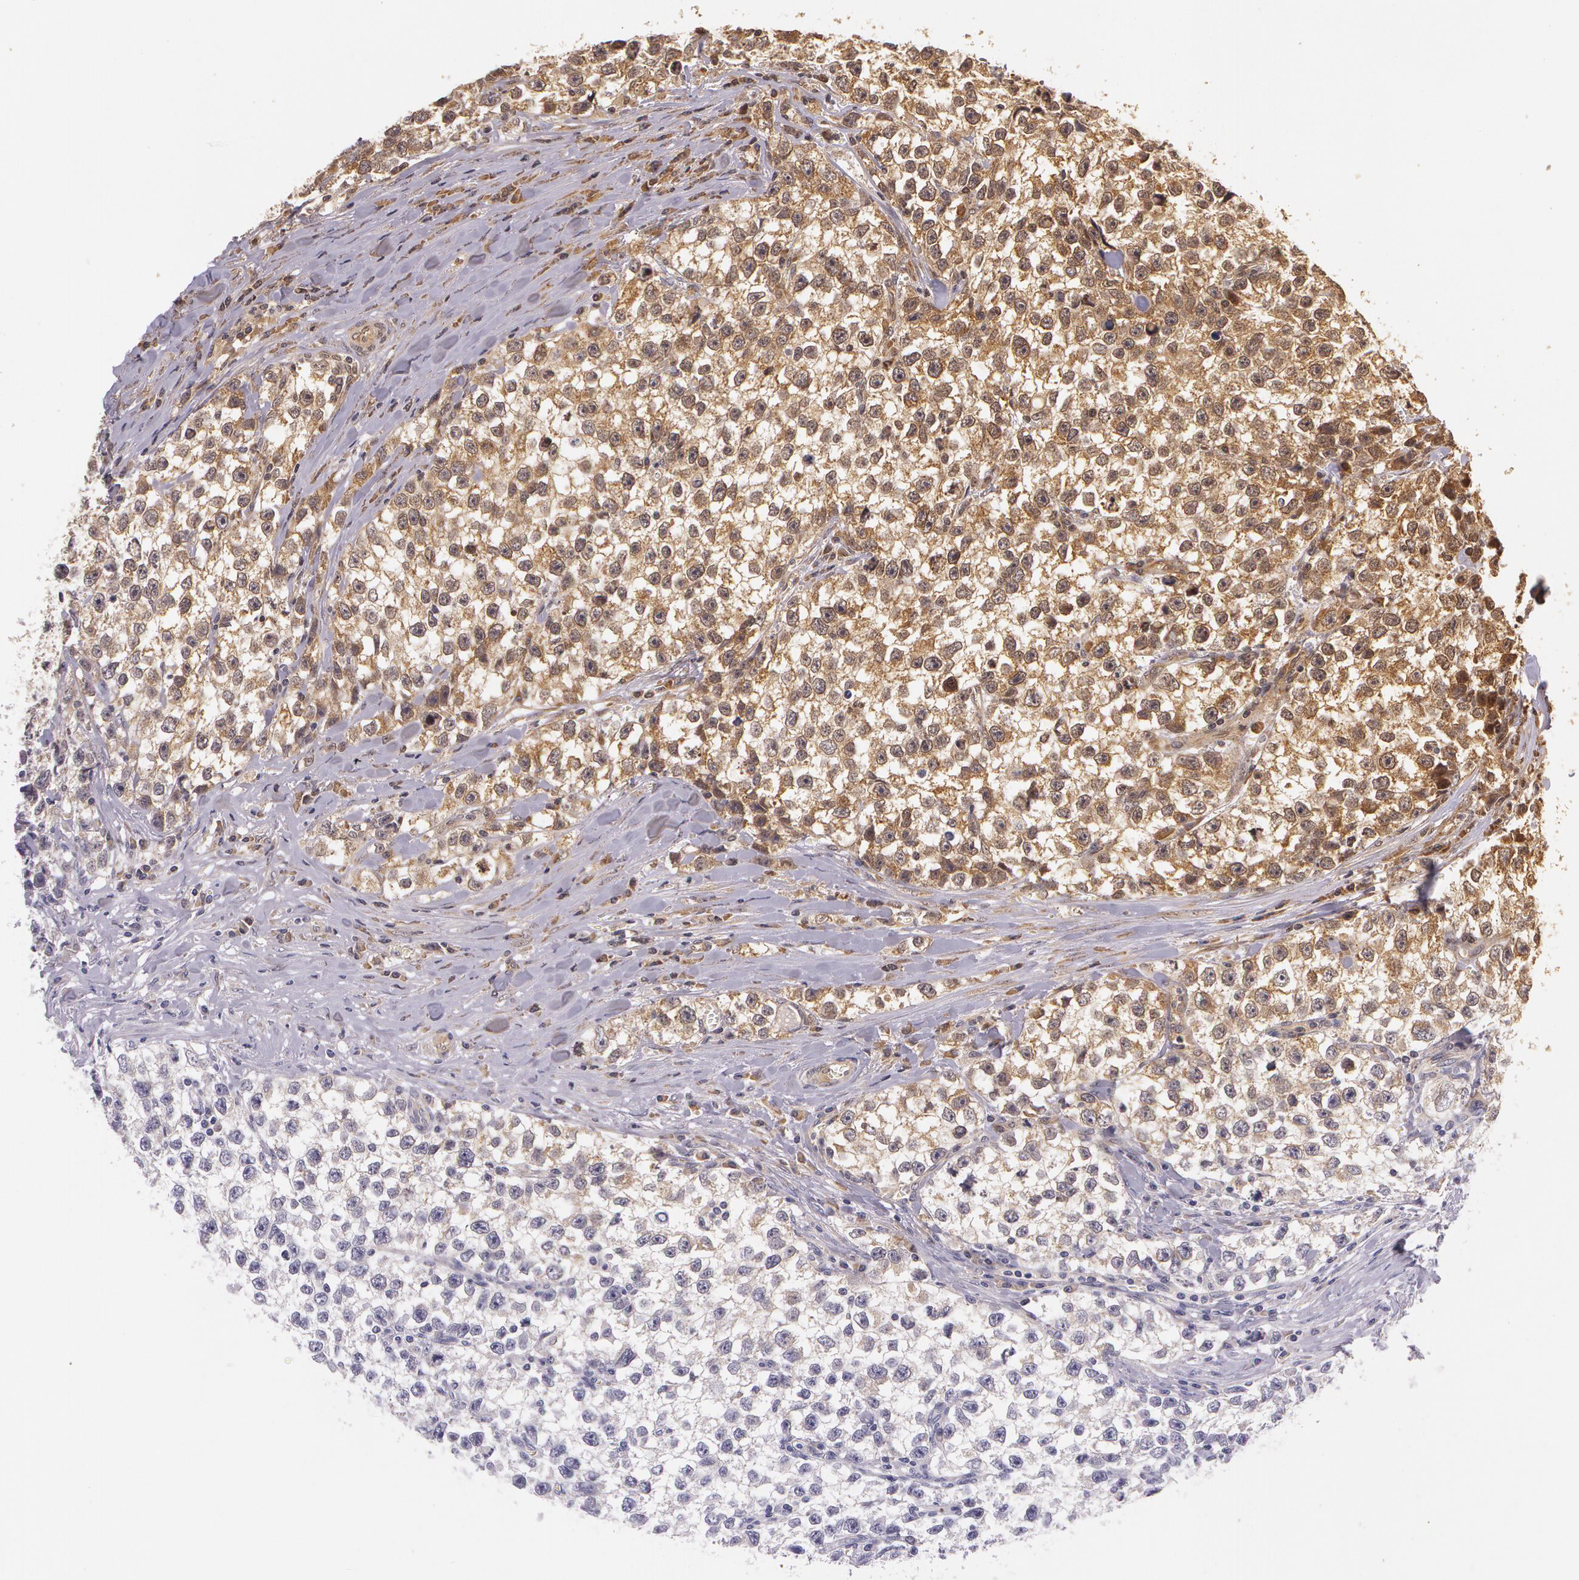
{"staining": {"intensity": "moderate", "quantity": ">75%", "location": "cytoplasmic/membranous"}, "tissue": "testis cancer", "cell_type": "Tumor cells", "image_type": "cancer", "snomed": [{"axis": "morphology", "description": "Seminoma, NOS"}, {"axis": "morphology", "description": "Carcinoma, Embryonal, NOS"}, {"axis": "topography", "description": "Testis"}], "caption": "Testis cancer (seminoma) tissue exhibits moderate cytoplasmic/membranous expression in about >75% of tumor cells", "gene": "ASCC2", "patient": {"sex": "male", "age": 30}}